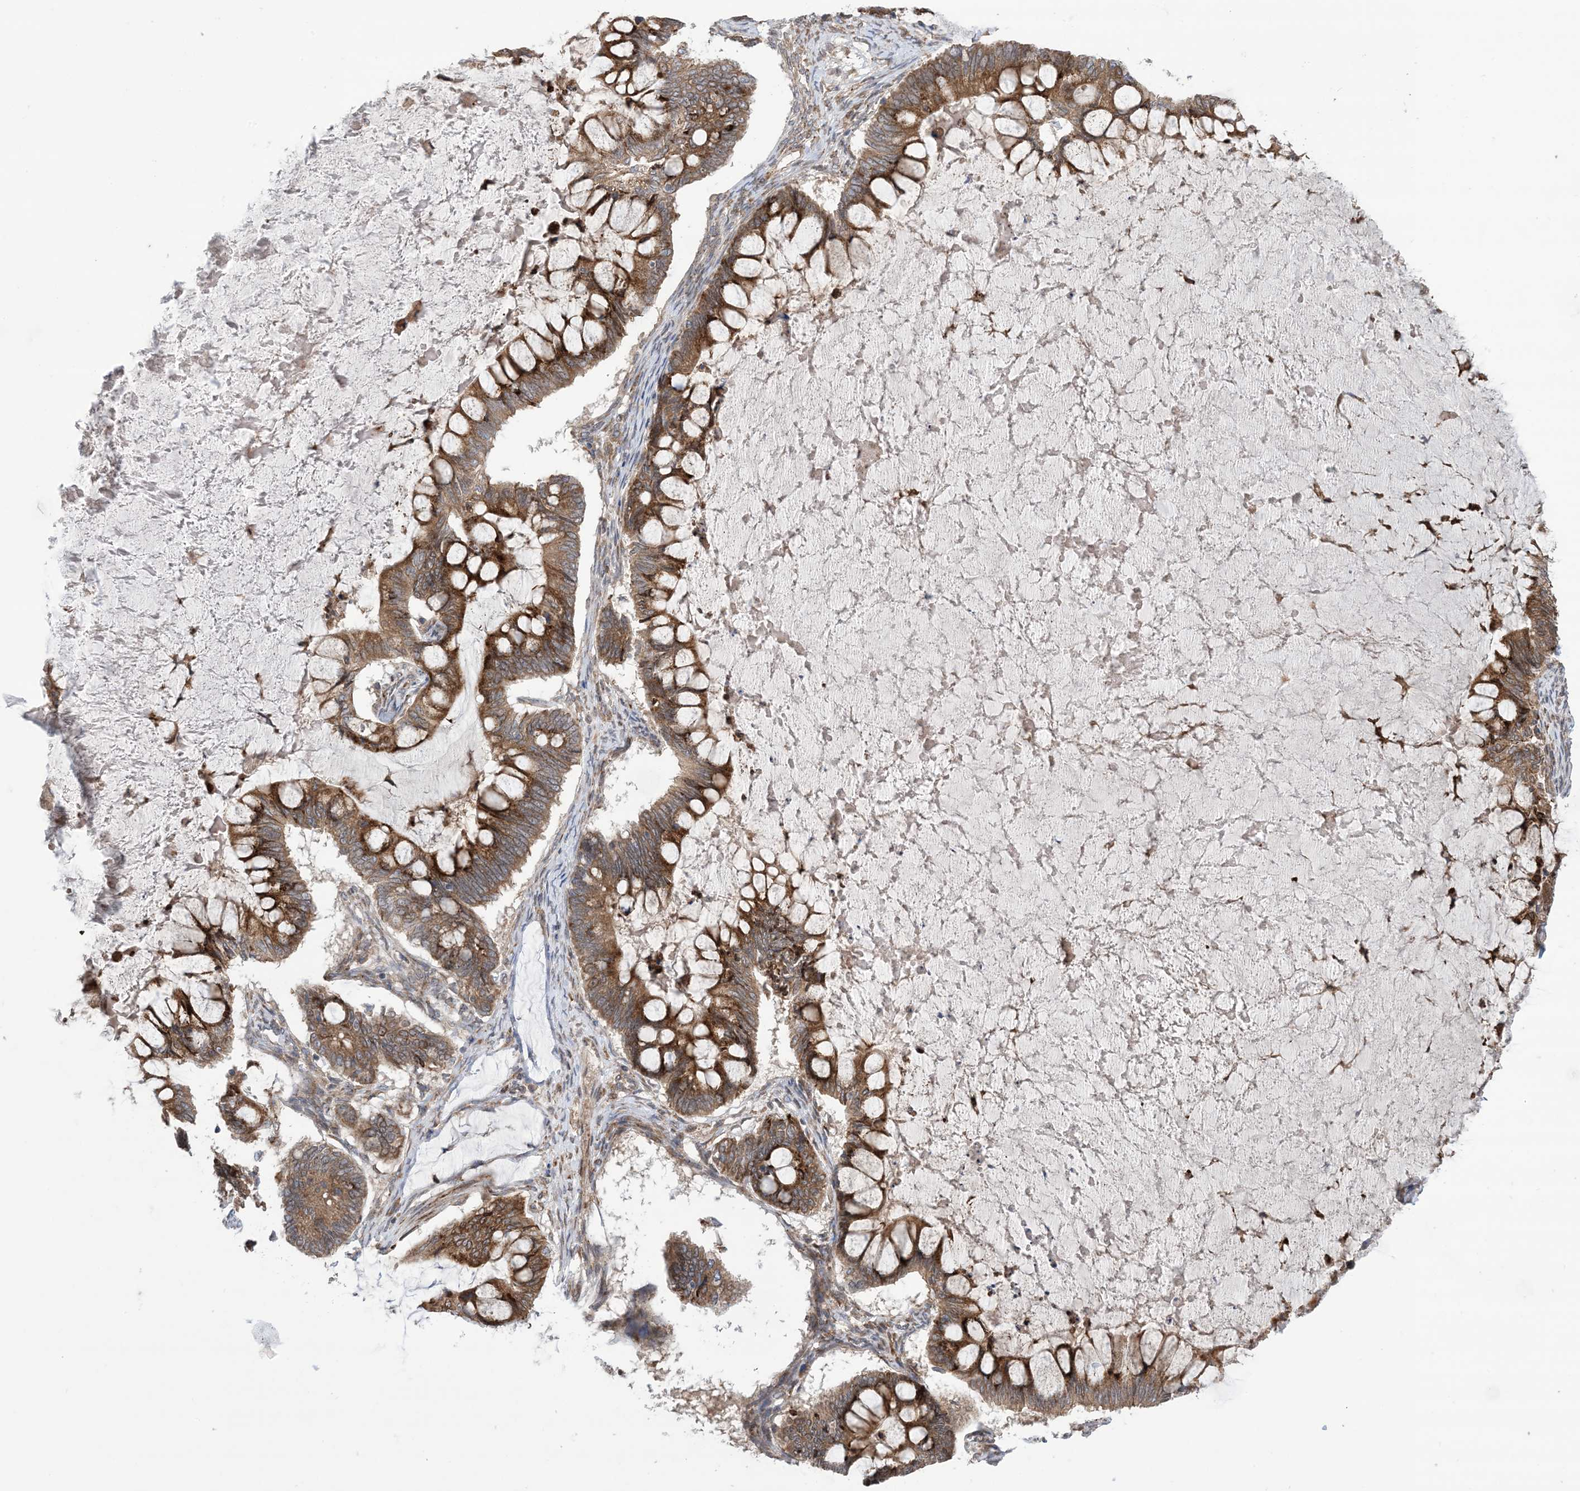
{"staining": {"intensity": "moderate", "quantity": ">75%", "location": "cytoplasmic/membranous"}, "tissue": "ovarian cancer", "cell_type": "Tumor cells", "image_type": "cancer", "snomed": [{"axis": "morphology", "description": "Cystadenocarcinoma, mucinous, NOS"}, {"axis": "topography", "description": "Ovary"}], "caption": "Protein expression by IHC exhibits moderate cytoplasmic/membranous positivity in about >75% of tumor cells in ovarian mucinous cystadenocarcinoma.", "gene": "CLEC16A", "patient": {"sex": "female", "age": 61}}